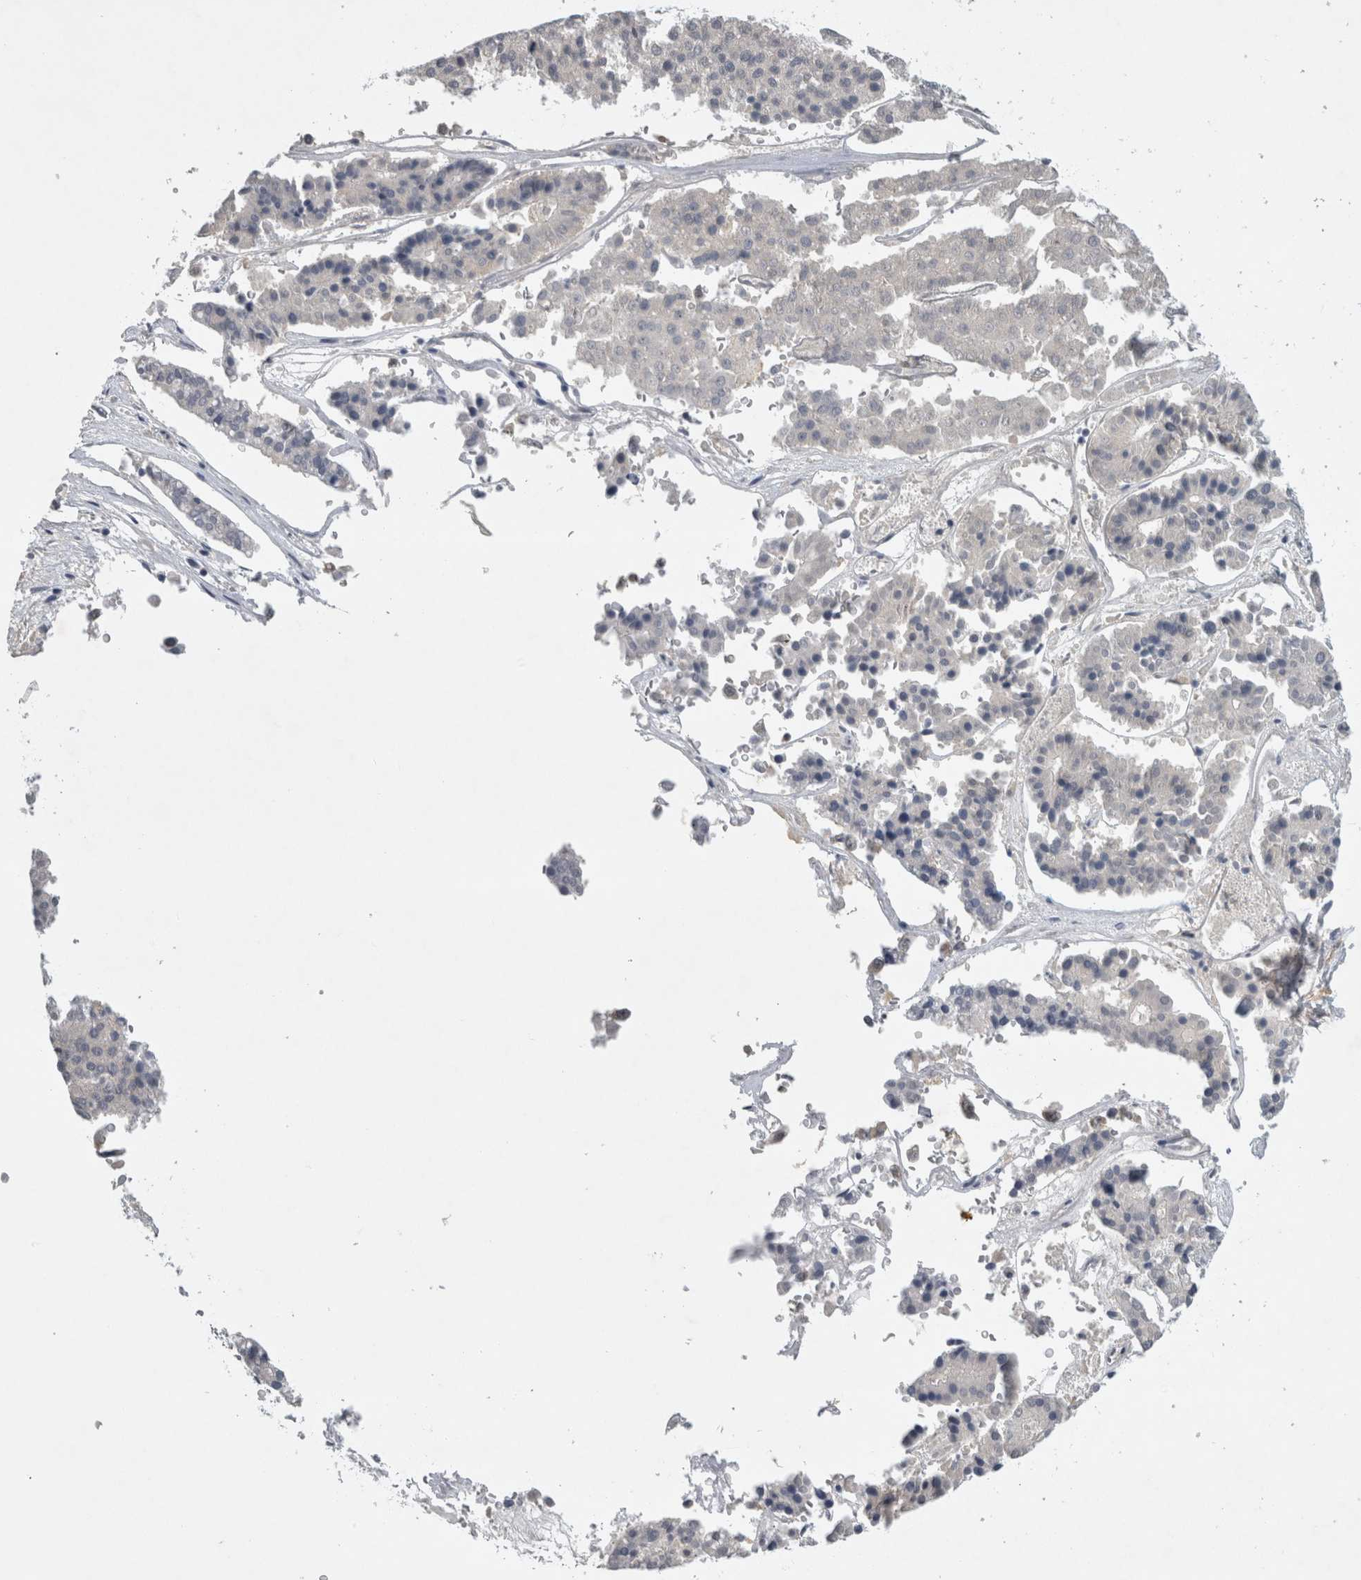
{"staining": {"intensity": "negative", "quantity": "none", "location": "none"}, "tissue": "pancreatic cancer", "cell_type": "Tumor cells", "image_type": "cancer", "snomed": [{"axis": "morphology", "description": "Adenocarcinoma, NOS"}, {"axis": "topography", "description": "Pancreas"}], "caption": "Tumor cells are negative for protein expression in human pancreatic cancer. Brightfield microscopy of immunohistochemistry stained with DAB (3,3'-diaminobenzidine) (brown) and hematoxylin (blue), captured at high magnification.", "gene": "AASDHPPT", "patient": {"sex": "male", "age": 50}}